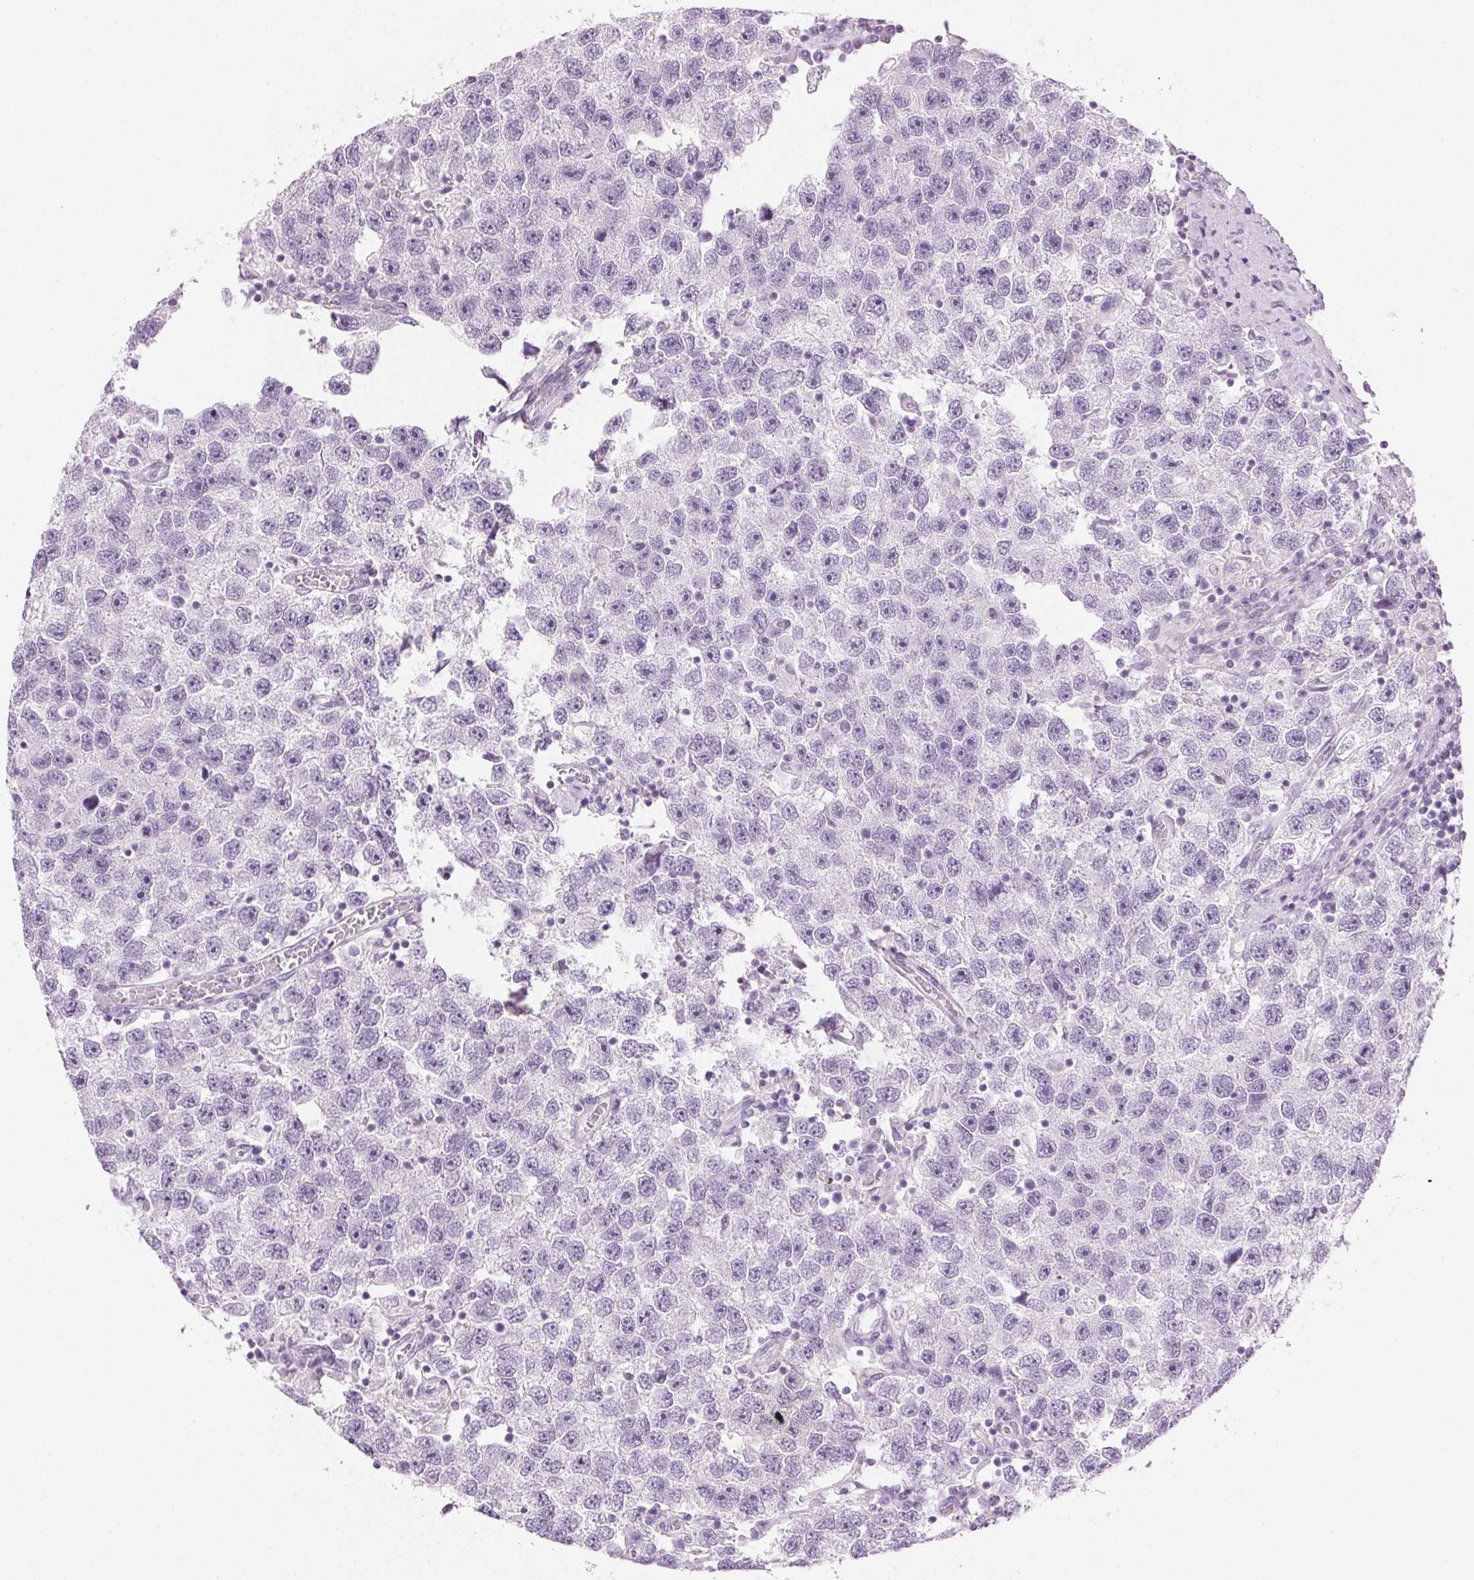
{"staining": {"intensity": "negative", "quantity": "none", "location": "none"}, "tissue": "testis cancer", "cell_type": "Tumor cells", "image_type": "cancer", "snomed": [{"axis": "morphology", "description": "Seminoma, NOS"}, {"axis": "topography", "description": "Testis"}], "caption": "Immunohistochemical staining of human testis cancer (seminoma) reveals no significant positivity in tumor cells. Nuclei are stained in blue.", "gene": "MPO", "patient": {"sex": "male", "age": 26}}